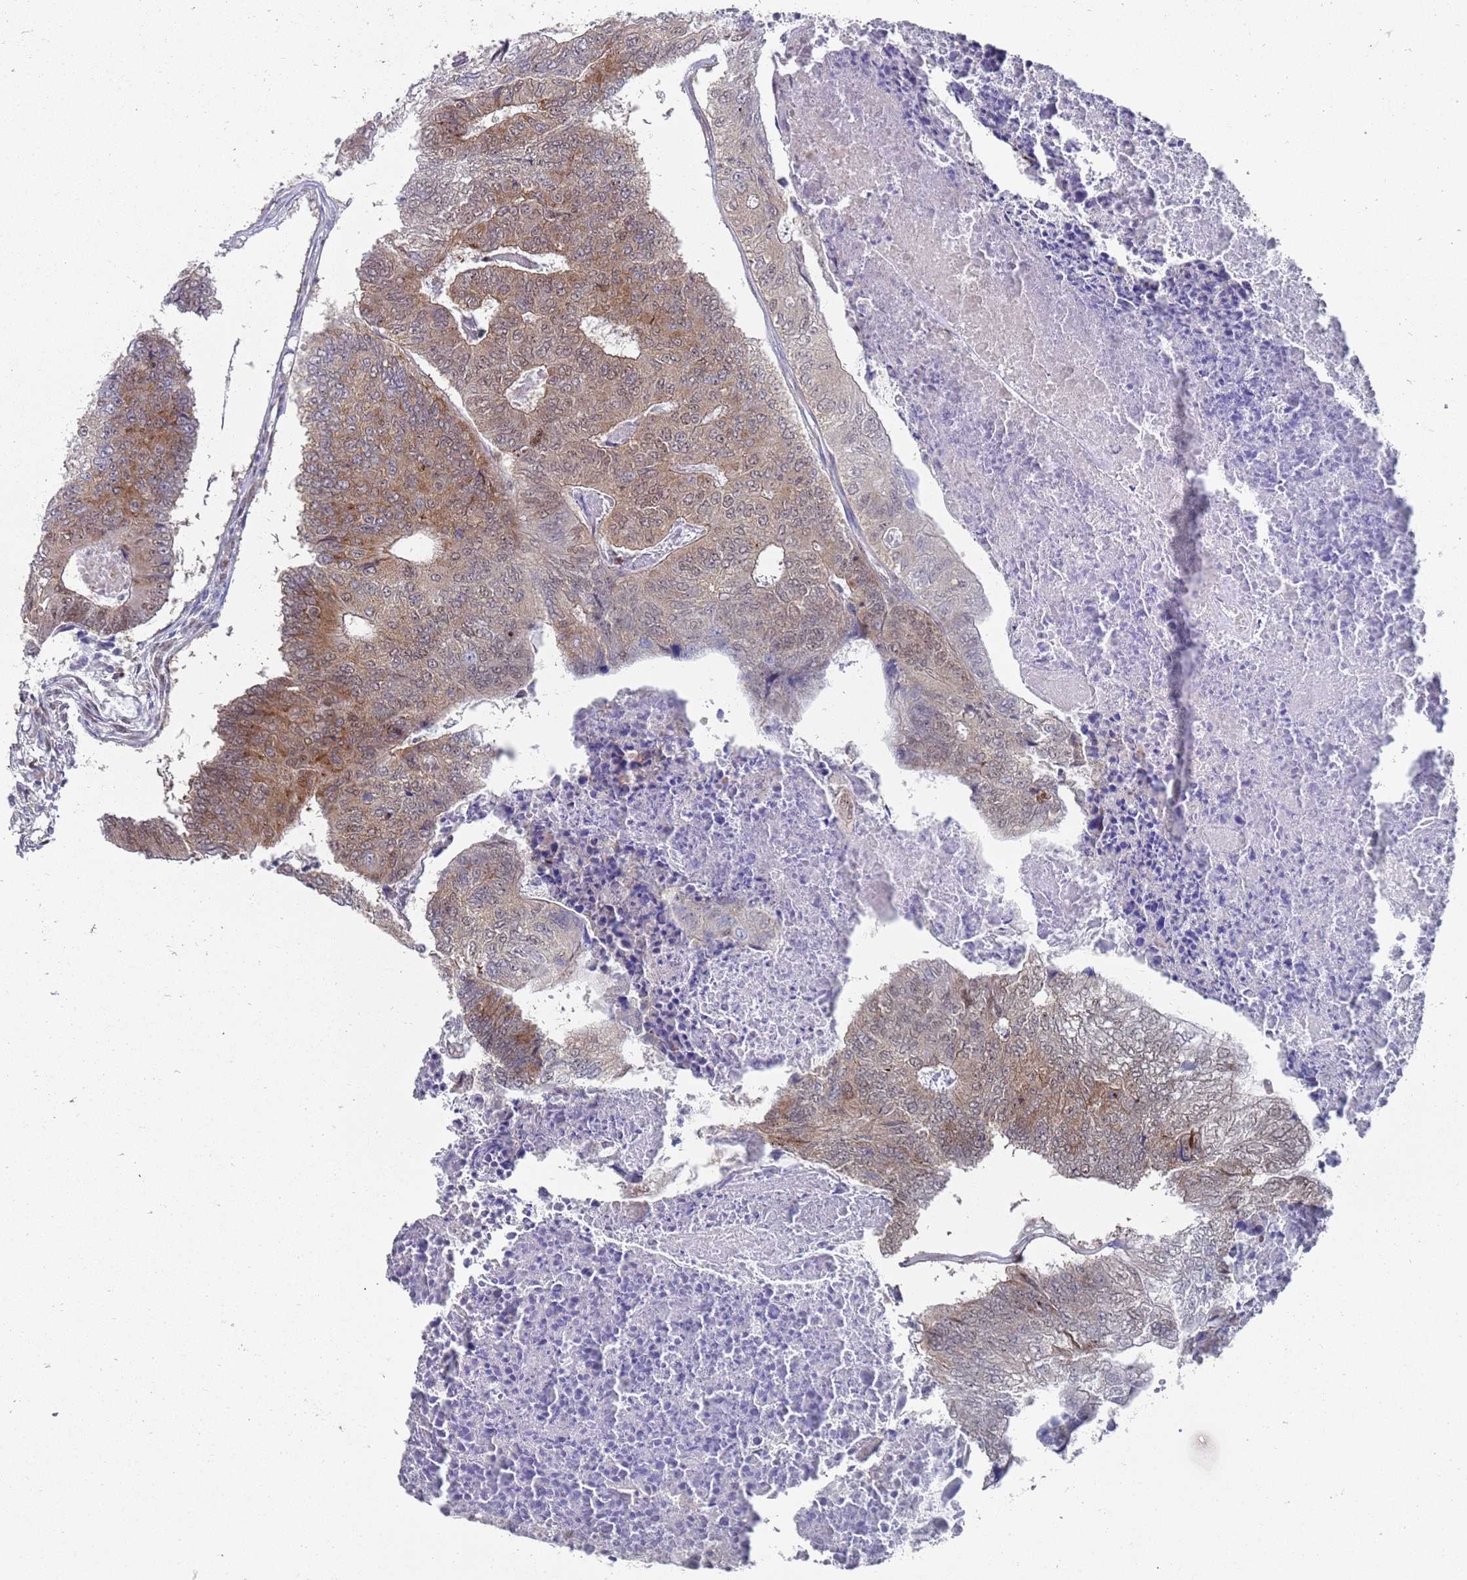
{"staining": {"intensity": "moderate", "quantity": ">75%", "location": "nuclear"}, "tissue": "colorectal cancer", "cell_type": "Tumor cells", "image_type": "cancer", "snomed": [{"axis": "morphology", "description": "Adenocarcinoma, NOS"}, {"axis": "topography", "description": "Colon"}], "caption": "Immunohistochemistry photomicrograph of colorectal cancer (adenocarcinoma) stained for a protein (brown), which exhibits medium levels of moderate nuclear positivity in approximately >75% of tumor cells.", "gene": "COPS6", "patient": {"sex": "female", "age": 67}}